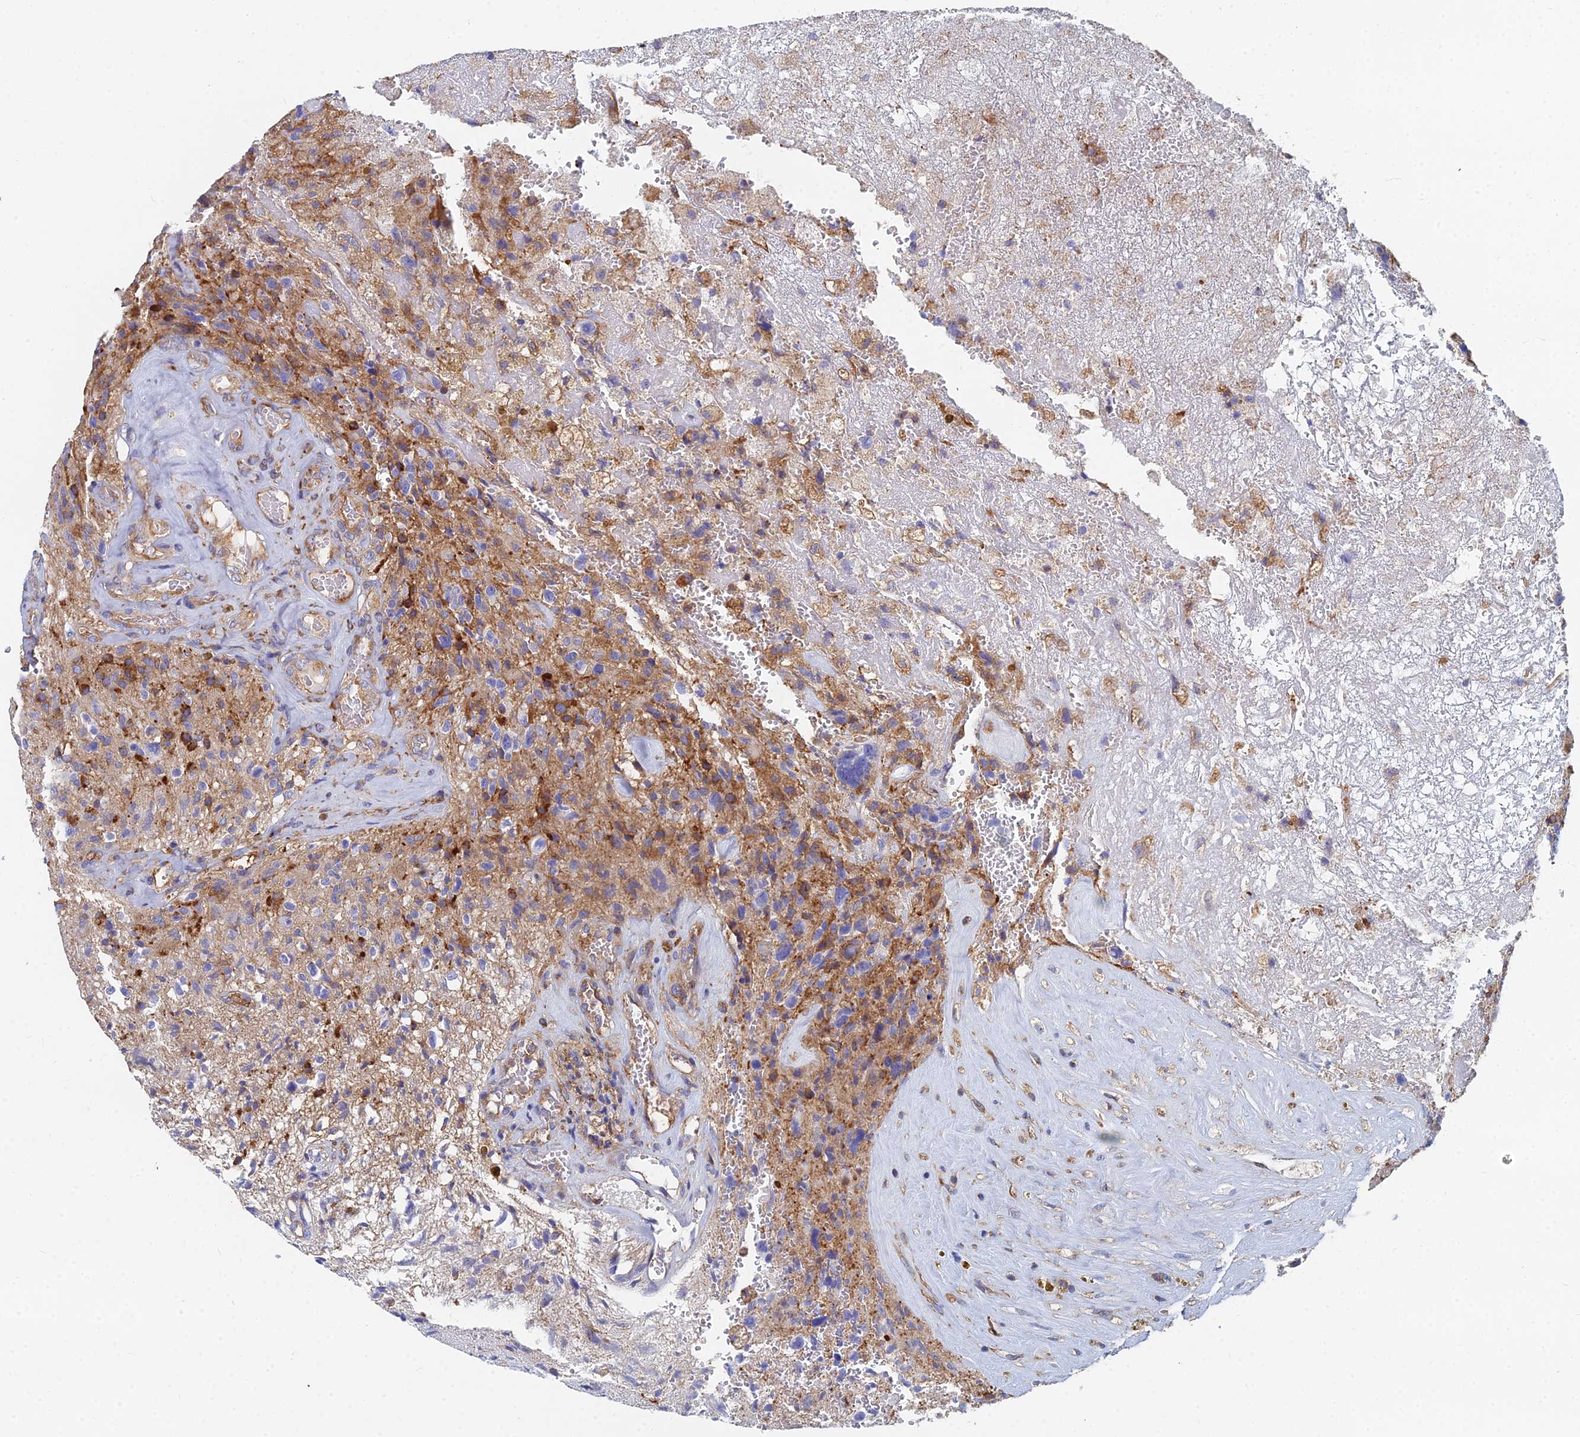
{"staining": {"intensity": "moderate", "quantity": "<25%", "location": "cytoplasmic/membranous"}, "tissue": "glioma", "cell_type": "Tumor cells", "image_type": "cancer", "snomed": [{"axis": "morphology", "description": "Glioma, malignant, High grade"}, {"axis": "topography", "description": "Brain"}], "caption": "Glioma stained with a brown dye demonstrates moderate cytoplasmic/membranous positive staining in about <25% of tumor cells.", "gene": "GPR42", "patient": {"sex": "male", "age": 69}}